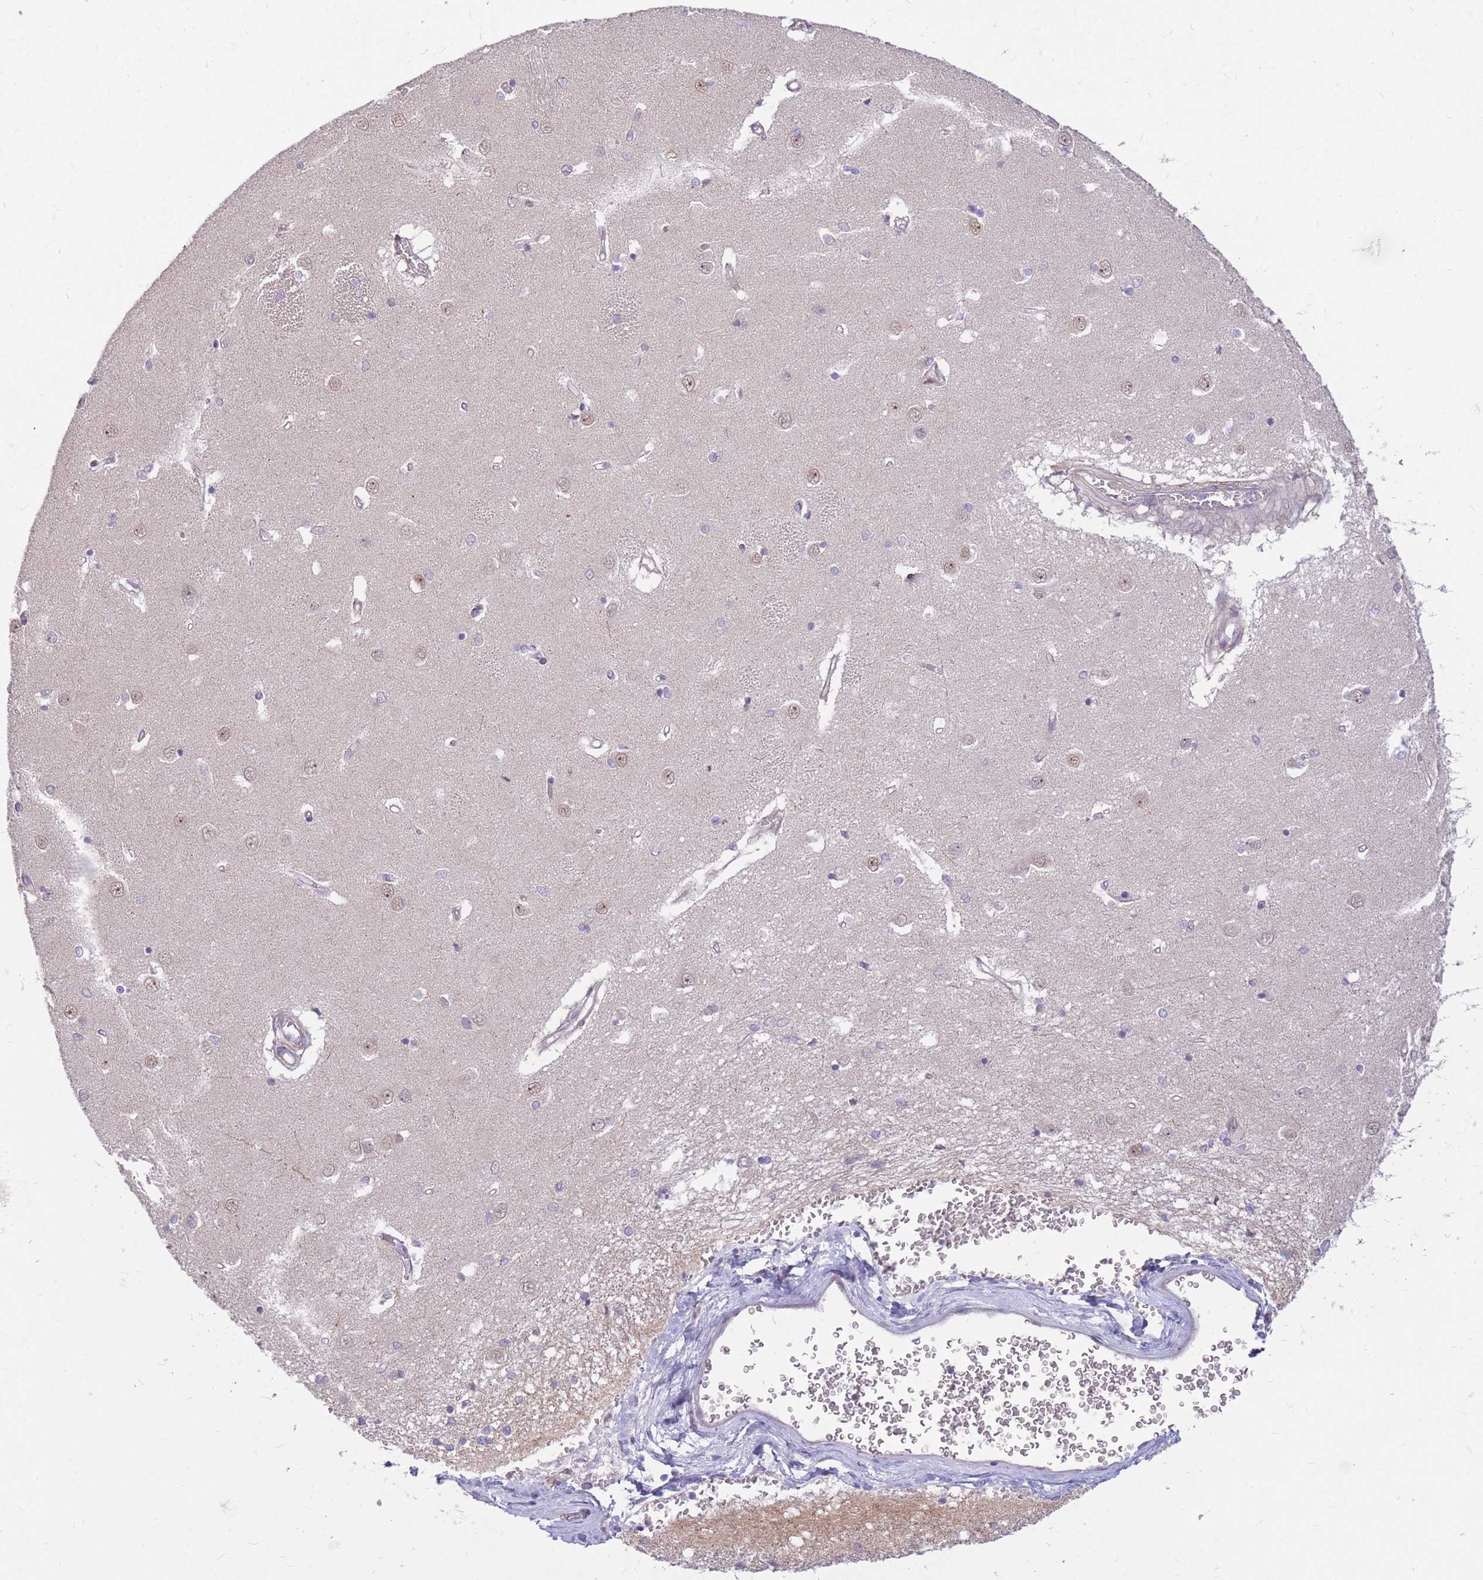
{"staining": {"intensity": "negative", "quantity": "none", "location": "none"}, "tissue": "caudate", "cell_type": "Glial cells", "image_type": "normal", "snomed": [{"axis": "morphology", "description": "Normal tissue, NOS"}, {"axis": "topography", "description": "Lateral ventricle wall"}], "caption": "This histopathology image is of benign caudate stained with immunohistochemistry to label a protein in brown with the nuclei are counter-stained blue. There is no staining in glial cells. (DAB IHC with hematoxylin counter stain).", "gene": "ERCC2", "patient": {"sex": "male", "age": 37}}